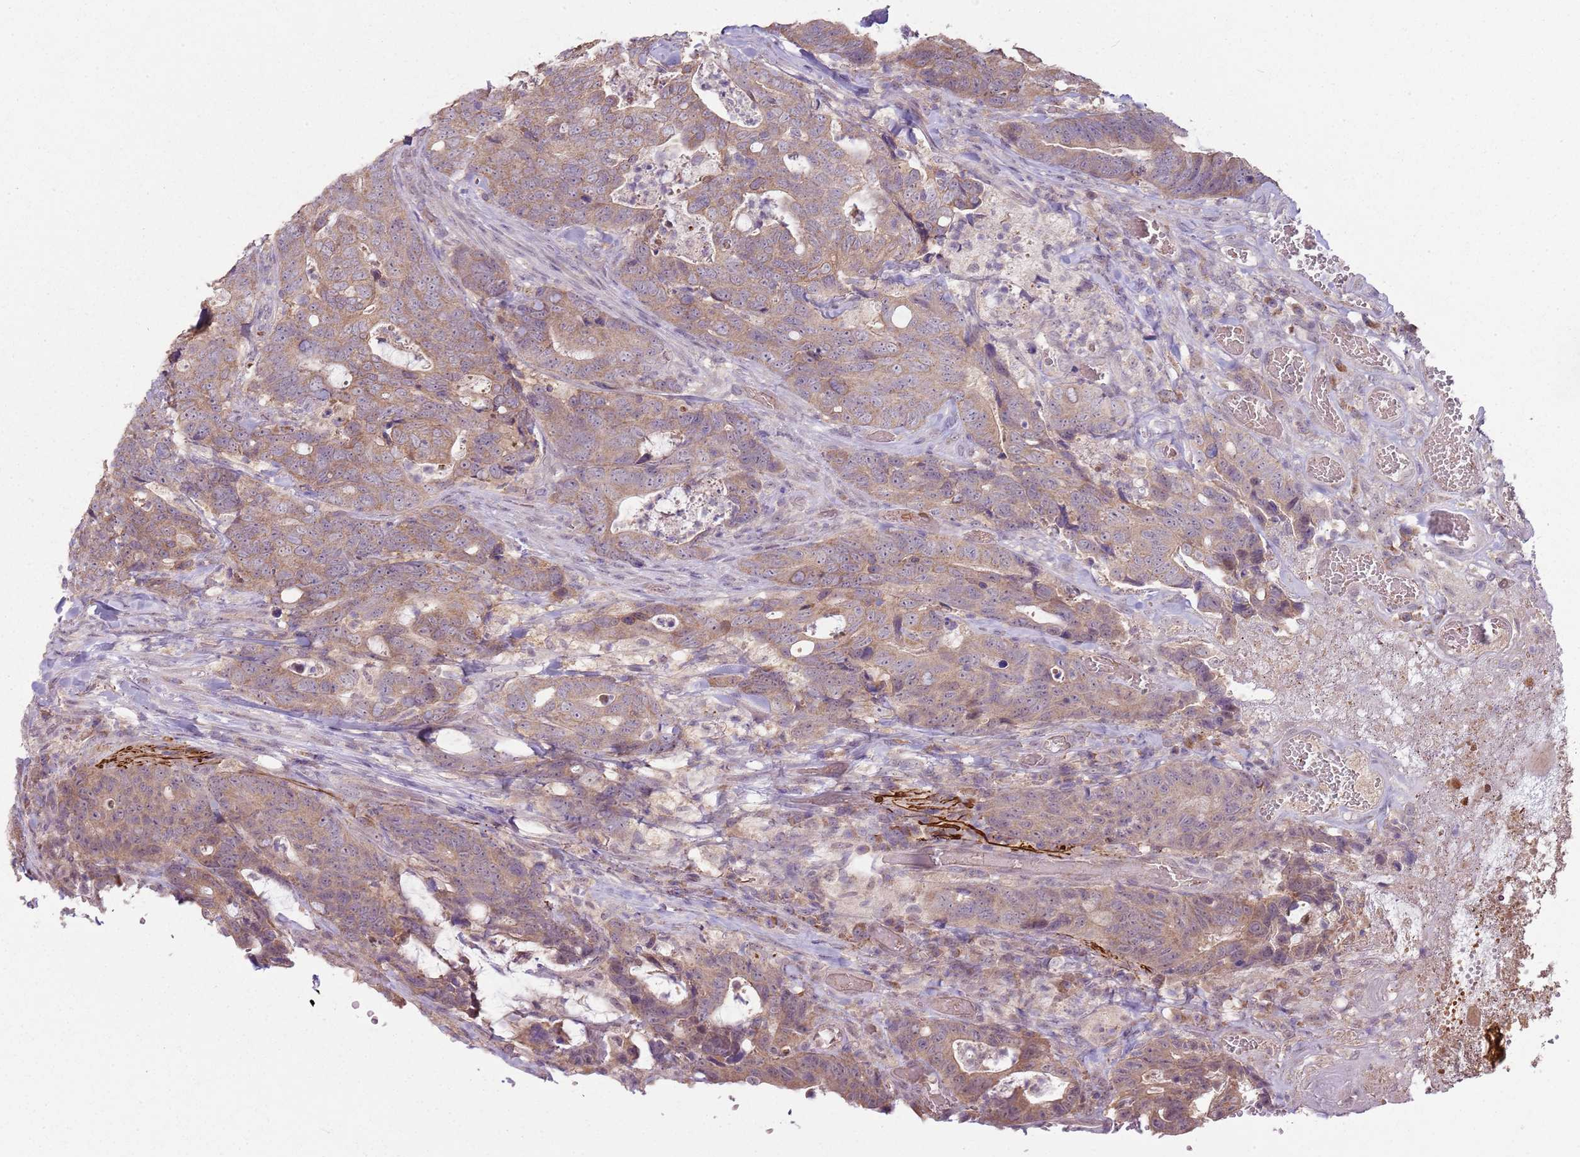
{"staining": {"intensity": "weak", "quantity": ">75%", "location": "cytoplasmic/membranous"}, "tissue": "colorectal cancer", "cell_type": "Tumor cells", "image_type": "cancer", "snomed": [{"axis": "morphology", "description": "Adenocarcinoma, NOS"}, {"axis": "topography", "description": "Colon"}], "caption": "Tumor cells demonstrate low levels of weak cytoplasmic/membranous expression in about >75% of cells in adenocarcinoma (colorectal). Ihc stains the protein in brown and the nuclei are stained blue.", "gene": "TEKT4", "patient": {"sex": "female", "age": 82}}